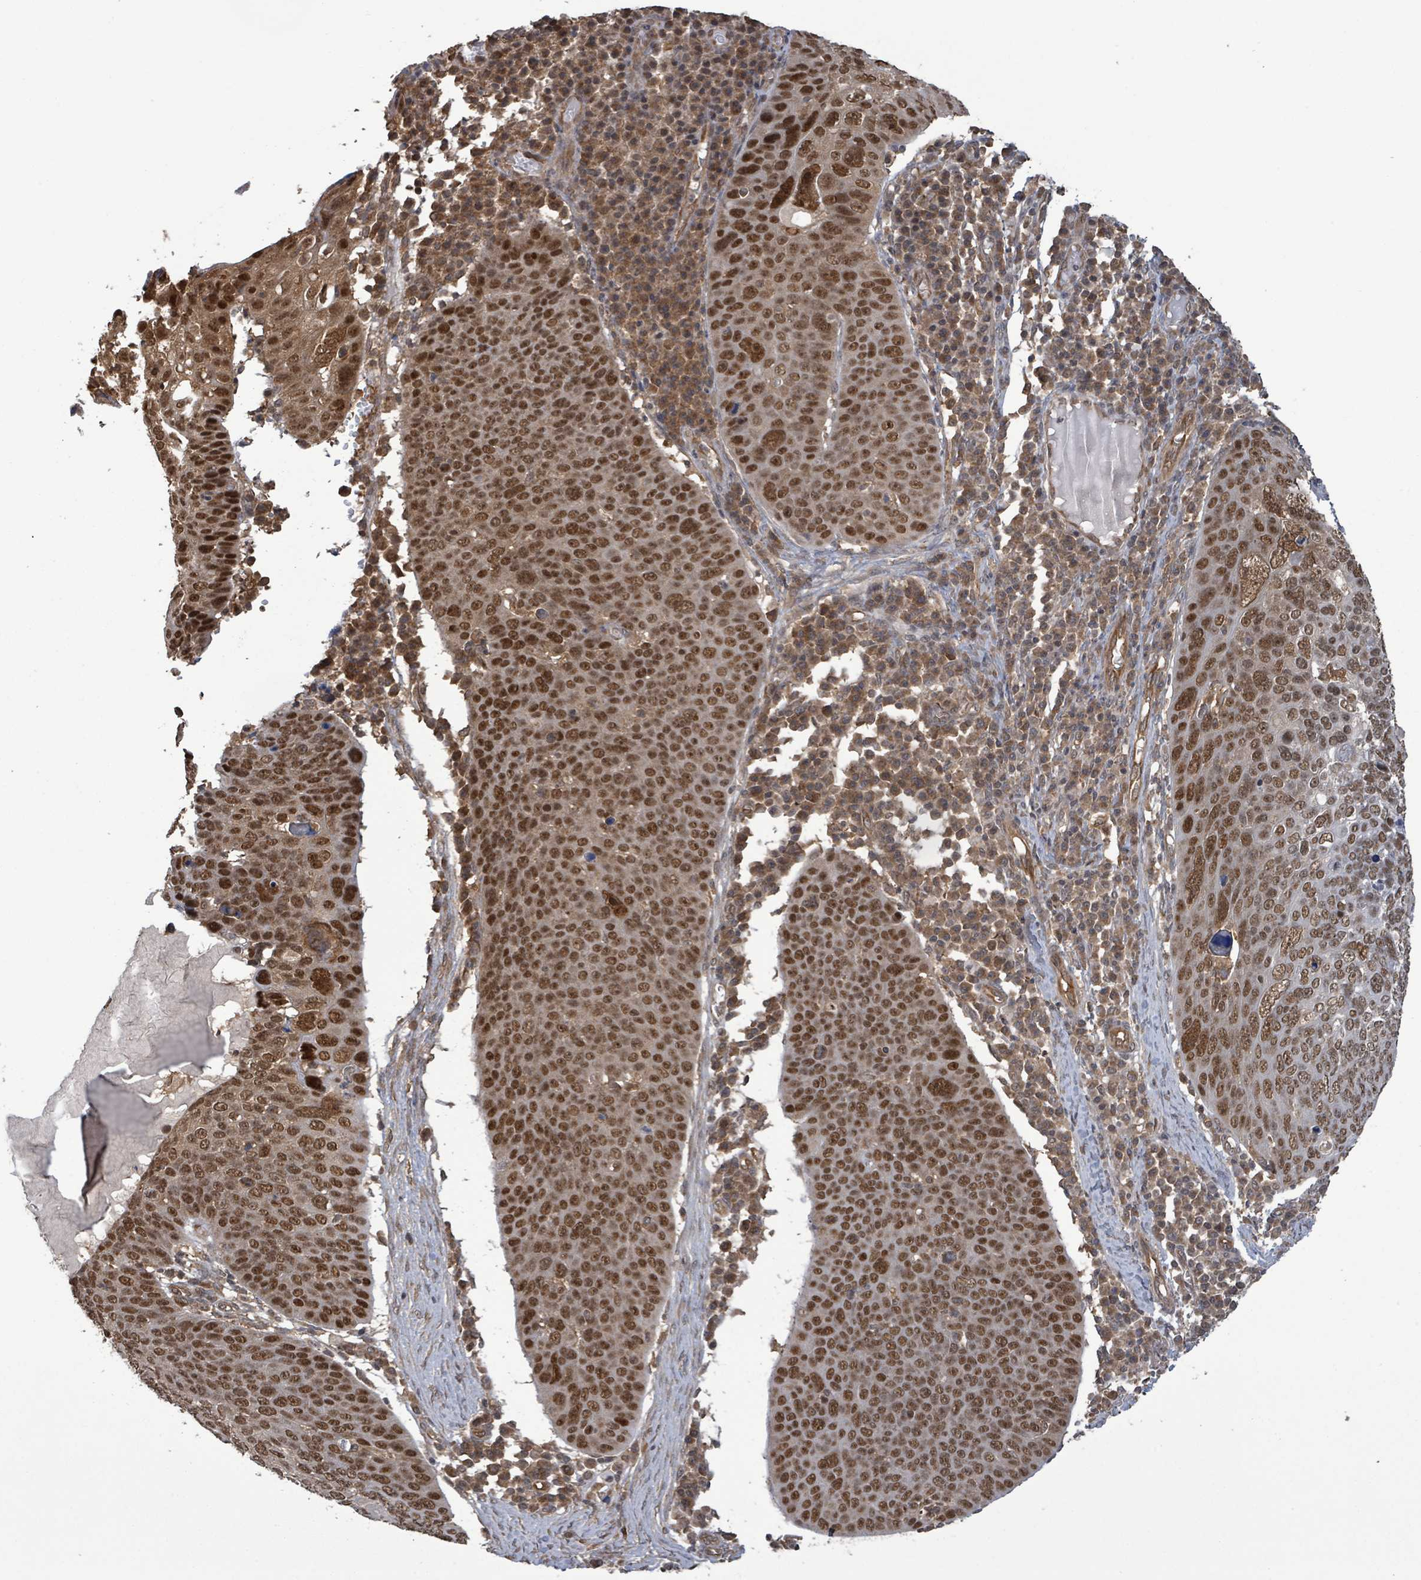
{"staining": {"intensity": "strong", "quantity": ">75%", "location": "nuclear"}, "tissue": "skin cancer", "cell_type": "Tumor cells", "image_type": "cancer", "snomed": [{"axis": "morphology", "description": "Squamous cell carcinoma, NOS"}, {"axis": "topography", "description": "Skin"}], "caption": "An image showing strong nuclear expression in about >75% of tumor cells in skin cancer (squamous cell carcinoma), as visualized by brown immunohistochemical staining.", "gene": "KLC1", "patient": {"sex": "male", "age": 71}}